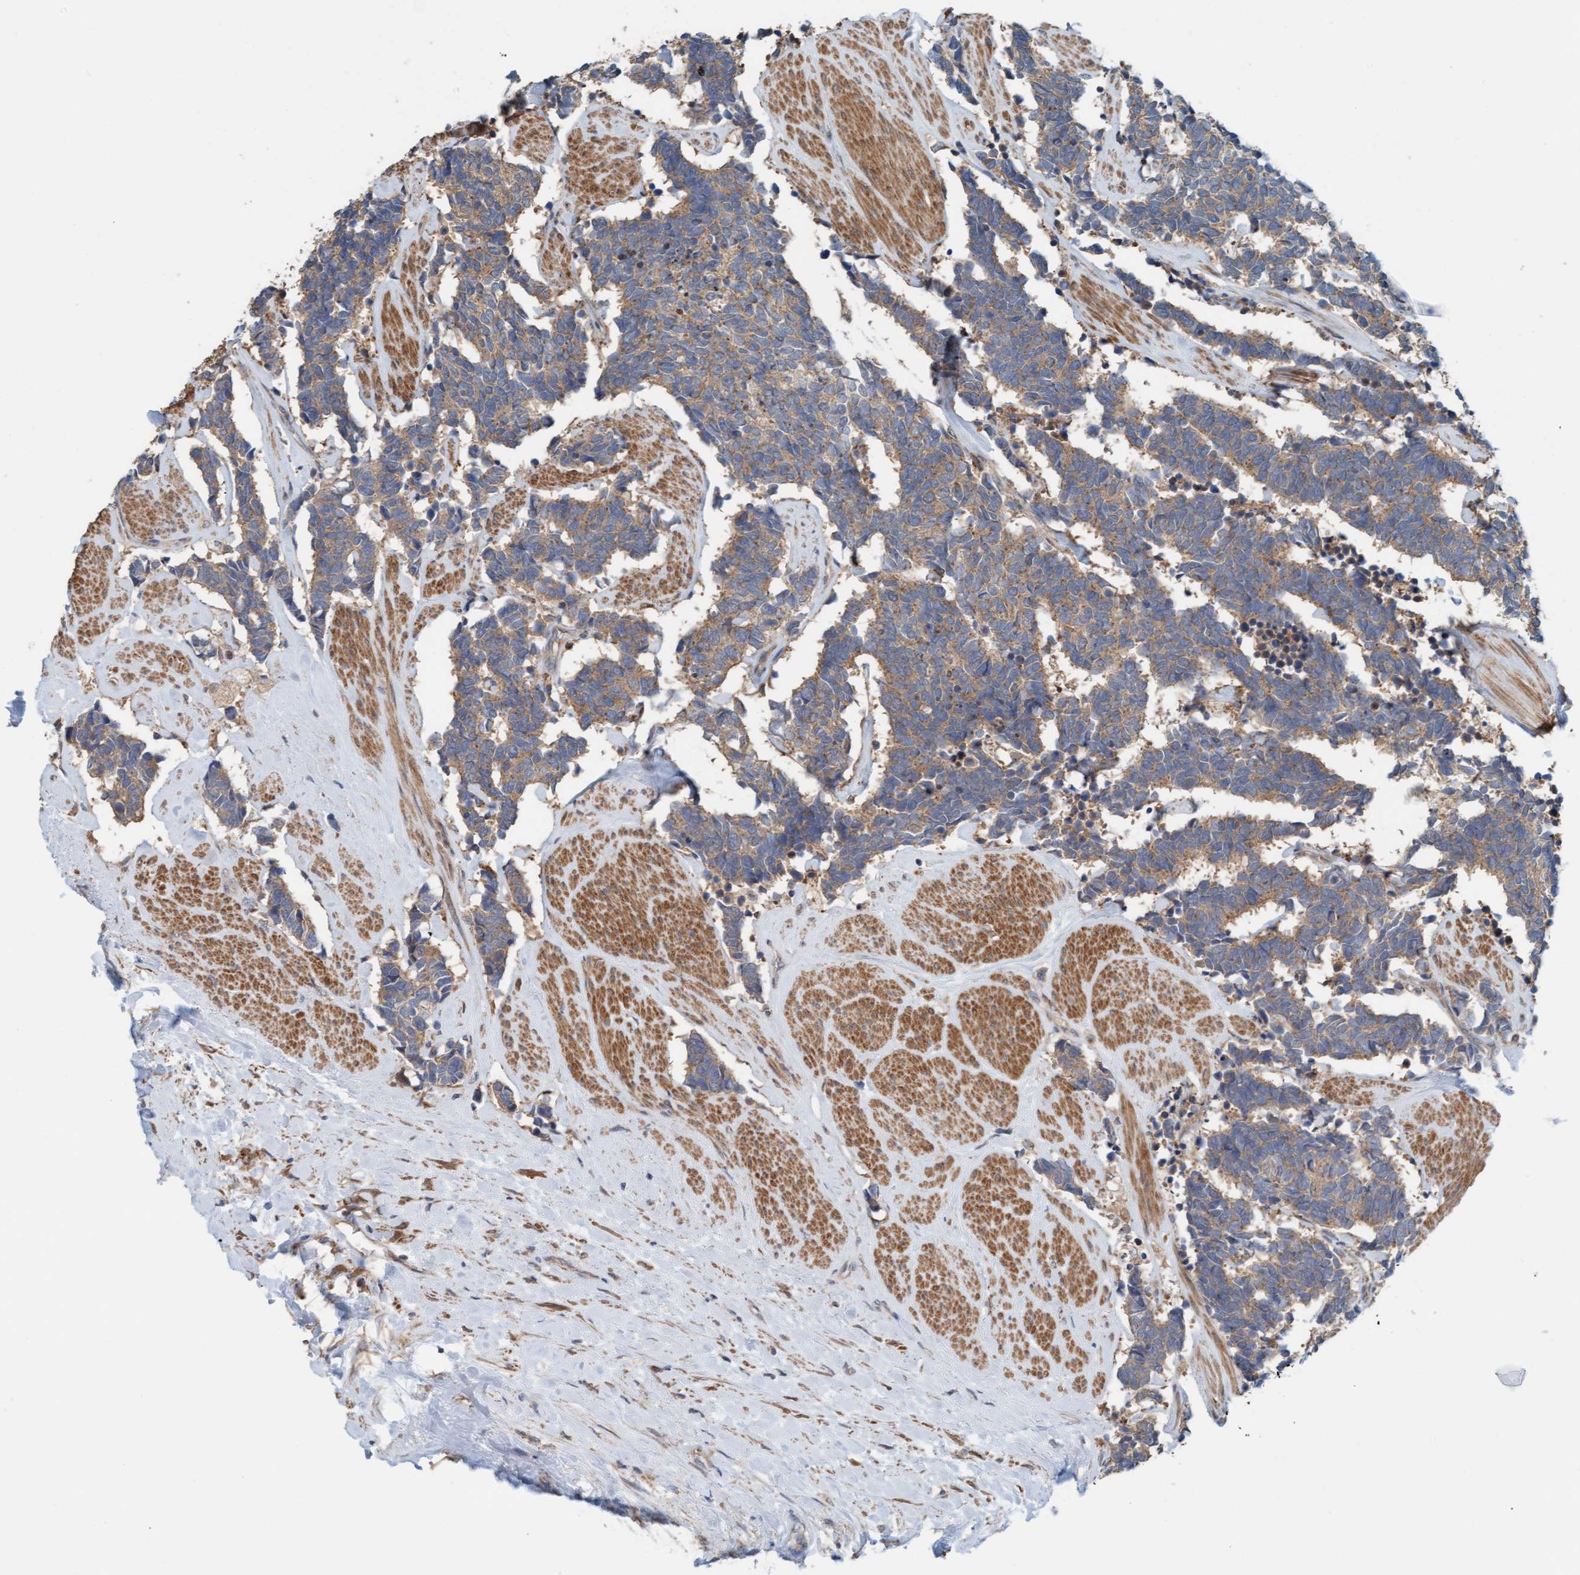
{"staining": {"intensity": "moderate", "quantity": ">75%", "location": "cytoplasmic/membranous"}, "tissue": "carcinoid", "cell_type": "Tumor cells", "image_type": "cancer", "snomed": [{"axis": "morphology", "description": "Carcinoma, NOS"}, {"axis": "morphology", "description": "Carcinoid, malignant, NOS"}, {"axis": "topography", "description": "Urinary bladder"}], "caption": "Malignant carcinoid stained with a brown dye reveals moderate cytoplasmic/membranous positive expression in about >75% of tumor cells.", "gene": "UBAP1", "patient": {"sex": "male", "age": 57}}